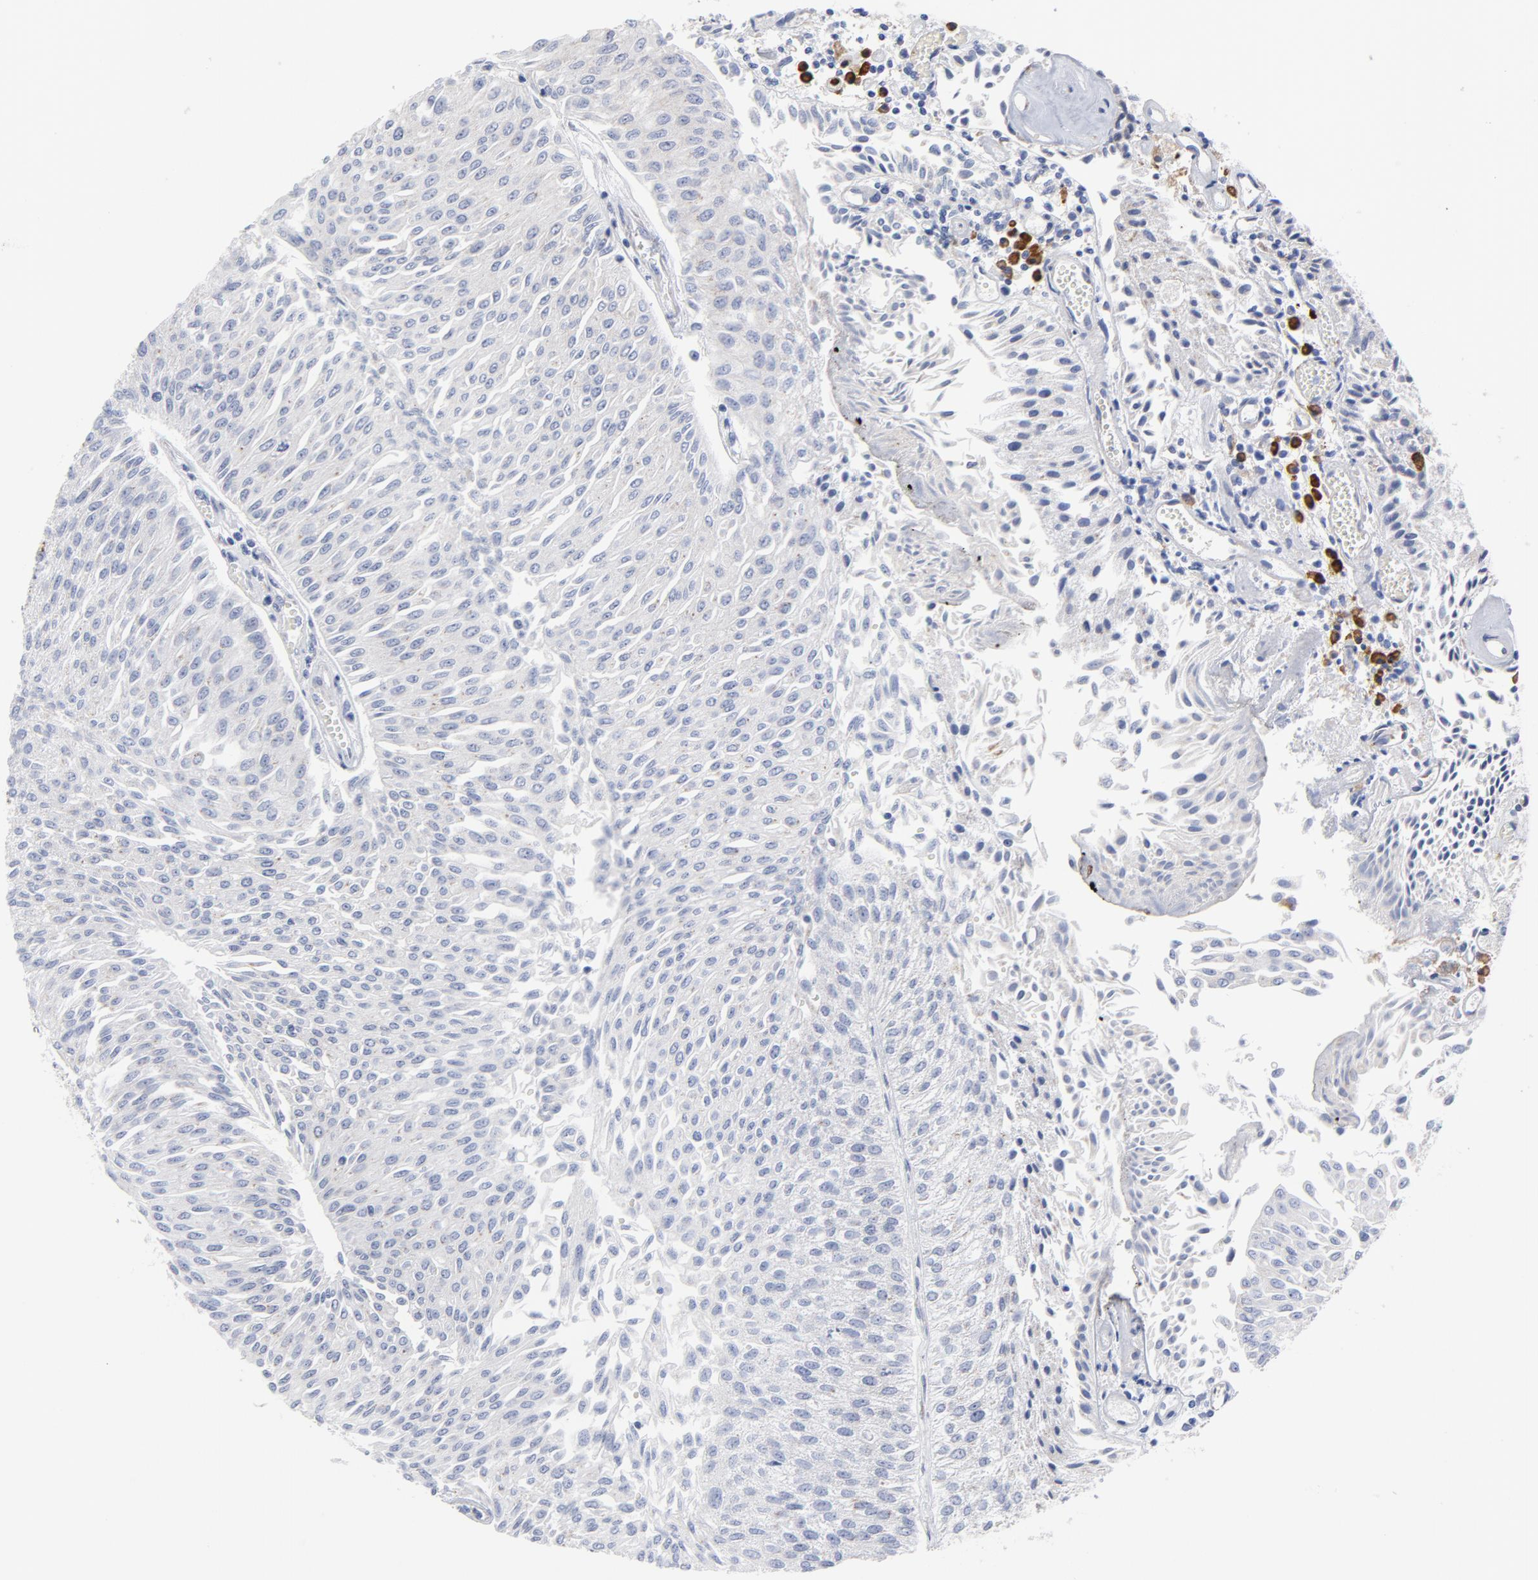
{"staining": {"intensity": "negative", "quantity": "none", "location": "none"}, "tissue": "urothelial cancer", "cell_type": "Tumor cells", "image_type": "cancer", "snomed": [{"axis": "morphology", "description": "Urothelial carcinoma, Low grade"}, {"axis": "topography", "description": "Urinary bladder"}], "caption": "Urothelial cancer was stained to show a protein in brown. There is no significant staining in tumor cells. The staining was performed using DAB (3,3'-diaminobenzidine) to visualize the protein expression in brown, while the nuclei were stained in blue with hematoxylin (Magnification: 20x).", "gene": "RAPGEF3", "patient": {"sex": "male", "age": 86}}